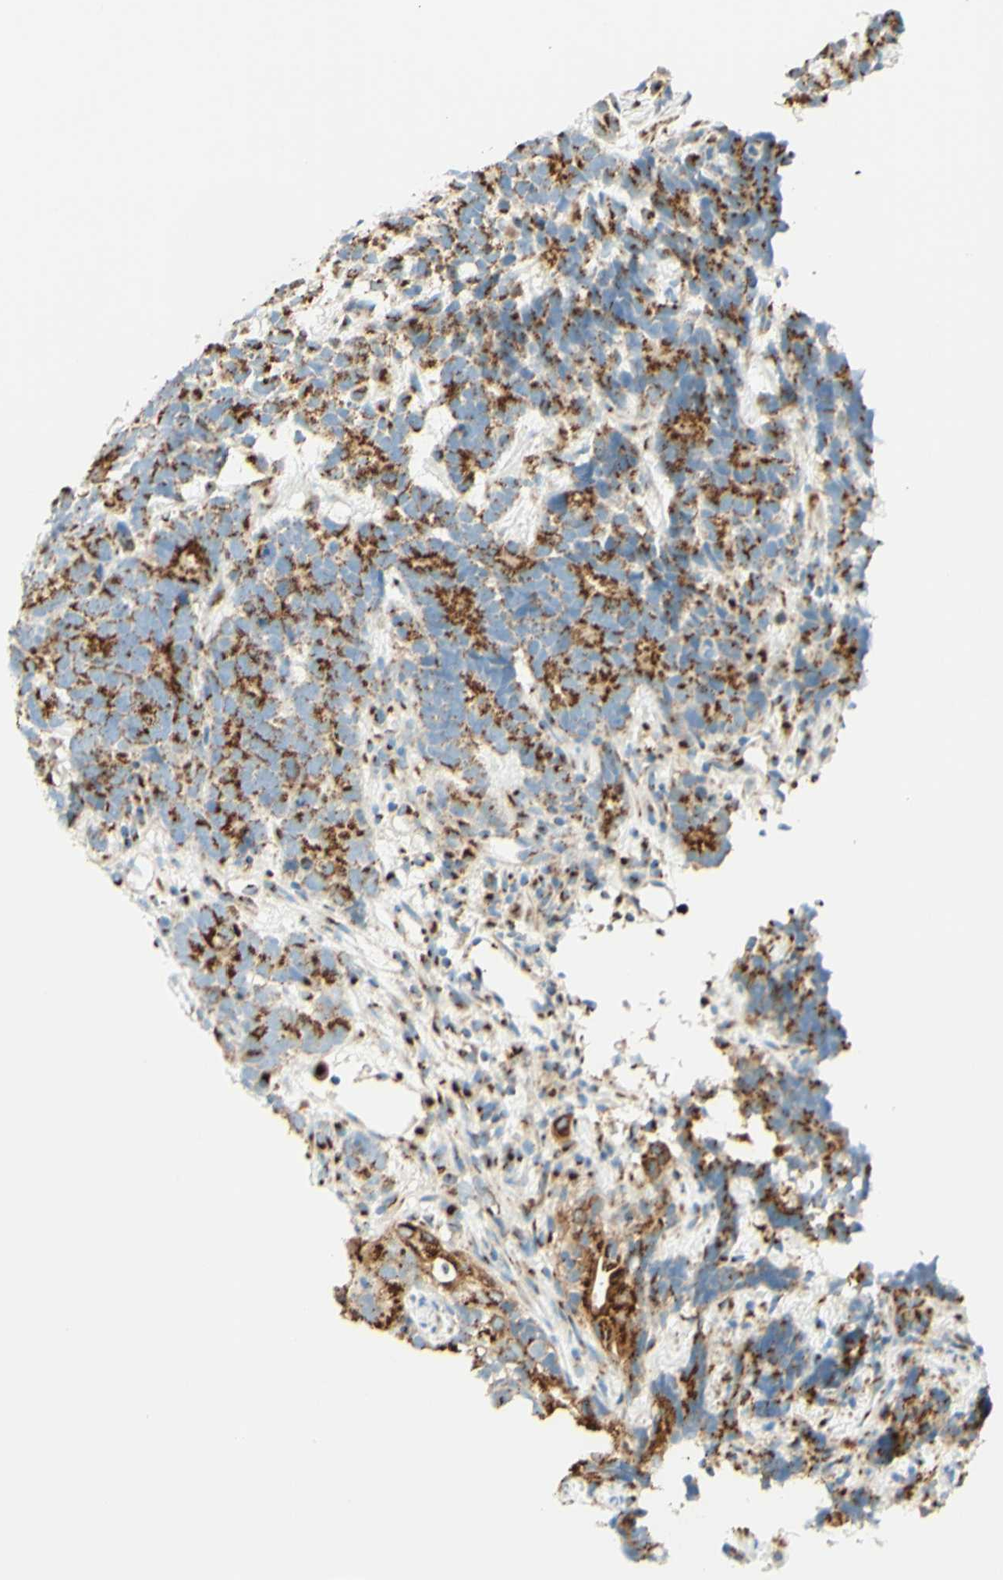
{"staining": {"intensity": "strong", "quantity": ">75%", "location": "cytoplasmic/membranous"}, "tissue": "testis cancer", "cell_type": "Tumor cells", "image_type": "cancer", "snomed": [{"axis": "morphology", "description": "Carcinoma, Embryonal, NOS"}, {"axis": "topography", "description": "Testis"}], "caption": "Protein expression analysis of human testis embryonal carcinoma reveals strong cytoplasmic/membranous positivity in about >75% of tumor cells. (Stains: DAB (3,3'-diaminobenzidine) in brown, nuclei in blue, Microscopy: brightfield microscopy at high magnification).", "gene": "GOLGB1", "patient": {"sex": "male", "age": 26}}